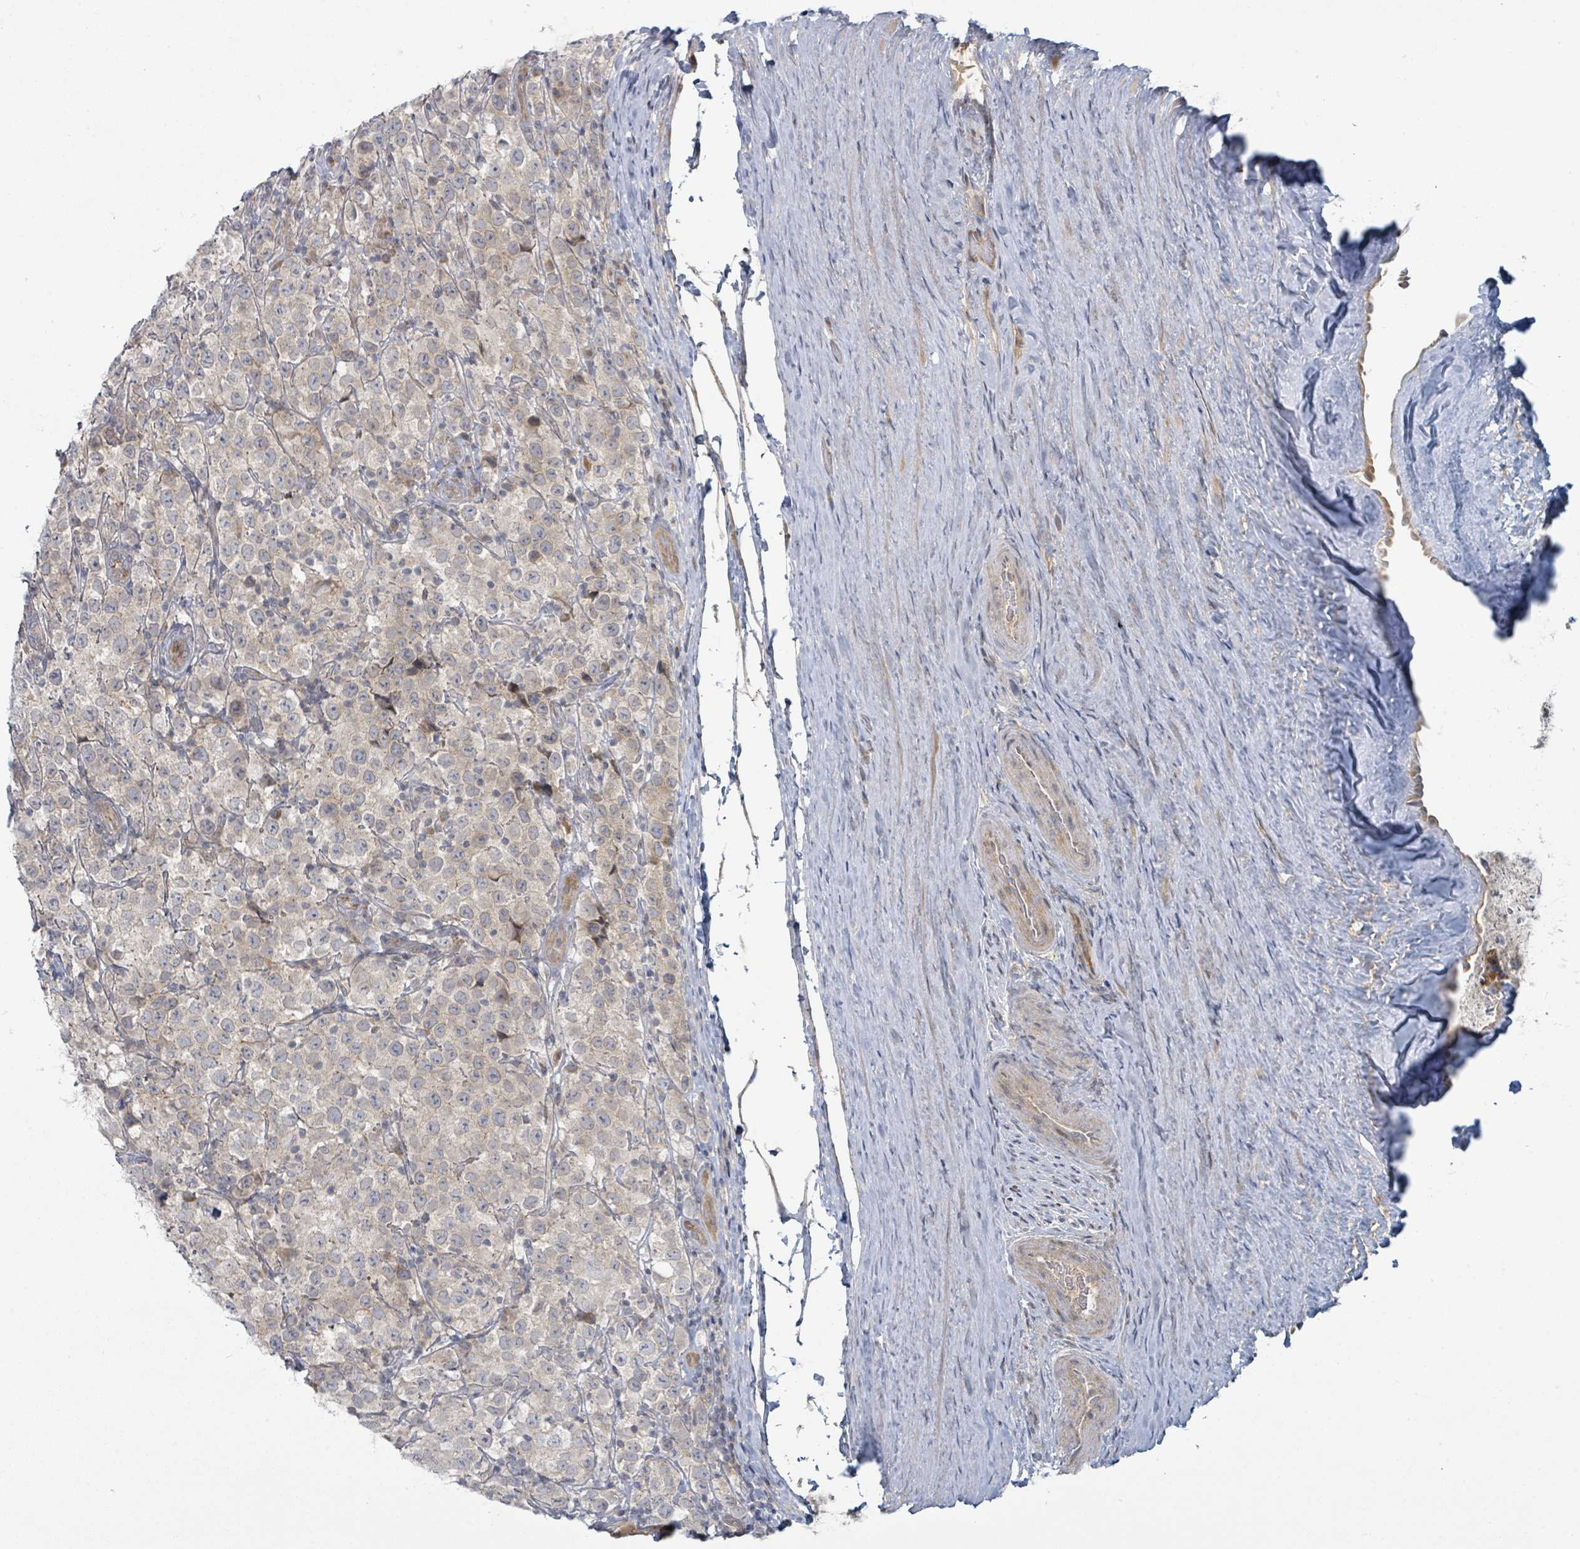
{"staining": {"intensity": "weak", "quantity": "<25%", "location": "cytoplasmic/membranous"}, "tissue": "testis cancer", "cell_type": "Tumor cells", "image_type": "cancer", "snomed": [{"axis": "morphology", "description": "Seminoma, NOS"}, {"axis": "morphology", "description": "Carcinoma, Embryonal, NOS"}, {"axis": "topography", "description": "Testis"}], "caption": "This is a histopathology image of immunohistochemistry (IHC) staining of testis cancer, which shows no expression in tumor cells. (DAB (3,3'-diaminobenzidine) IHC visualized using brightfield microscopy, high magnification).", "gene": "COL5A3", "patient": {"sex": "male", "age": 41}}